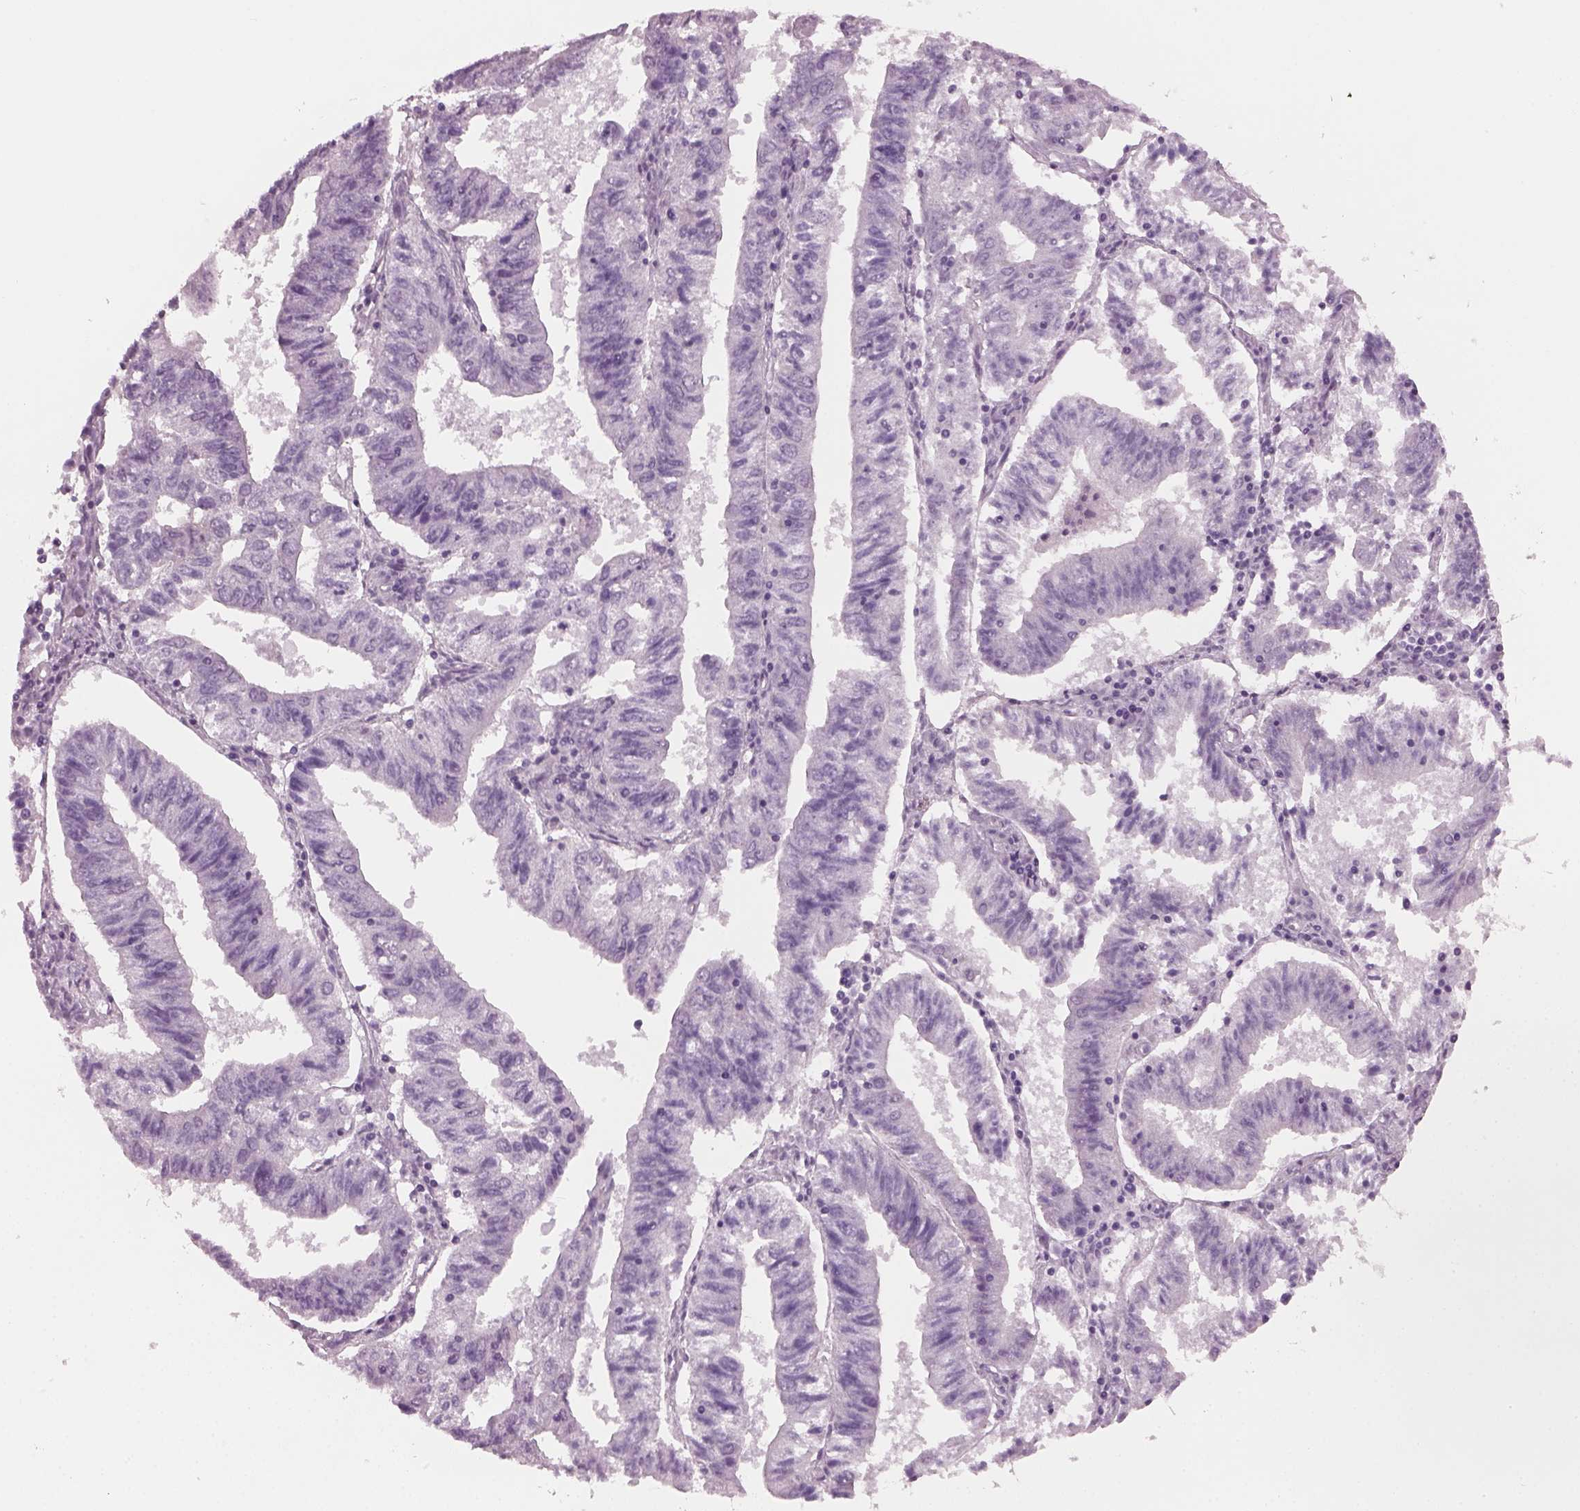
{"staining": {"intensity": "negative", "quantity": "none", "location": "none"}, "tissue": "endometrial cancer", "cell_type": "Tumor cells", "image_type": "cancer", "snomed": [{"axis": "morphology", "description": "Adenocarcinoma, NOS"}, {"axis": "topography", "description": "Endometrium"}], "caption": "This is a histopathology image of immunohistochemistry staining of endometrial adenocarcinoma, which shows no staining in tumor cells.", "gene": "PDC", "patient": {"sex": "female", "age": 82}}